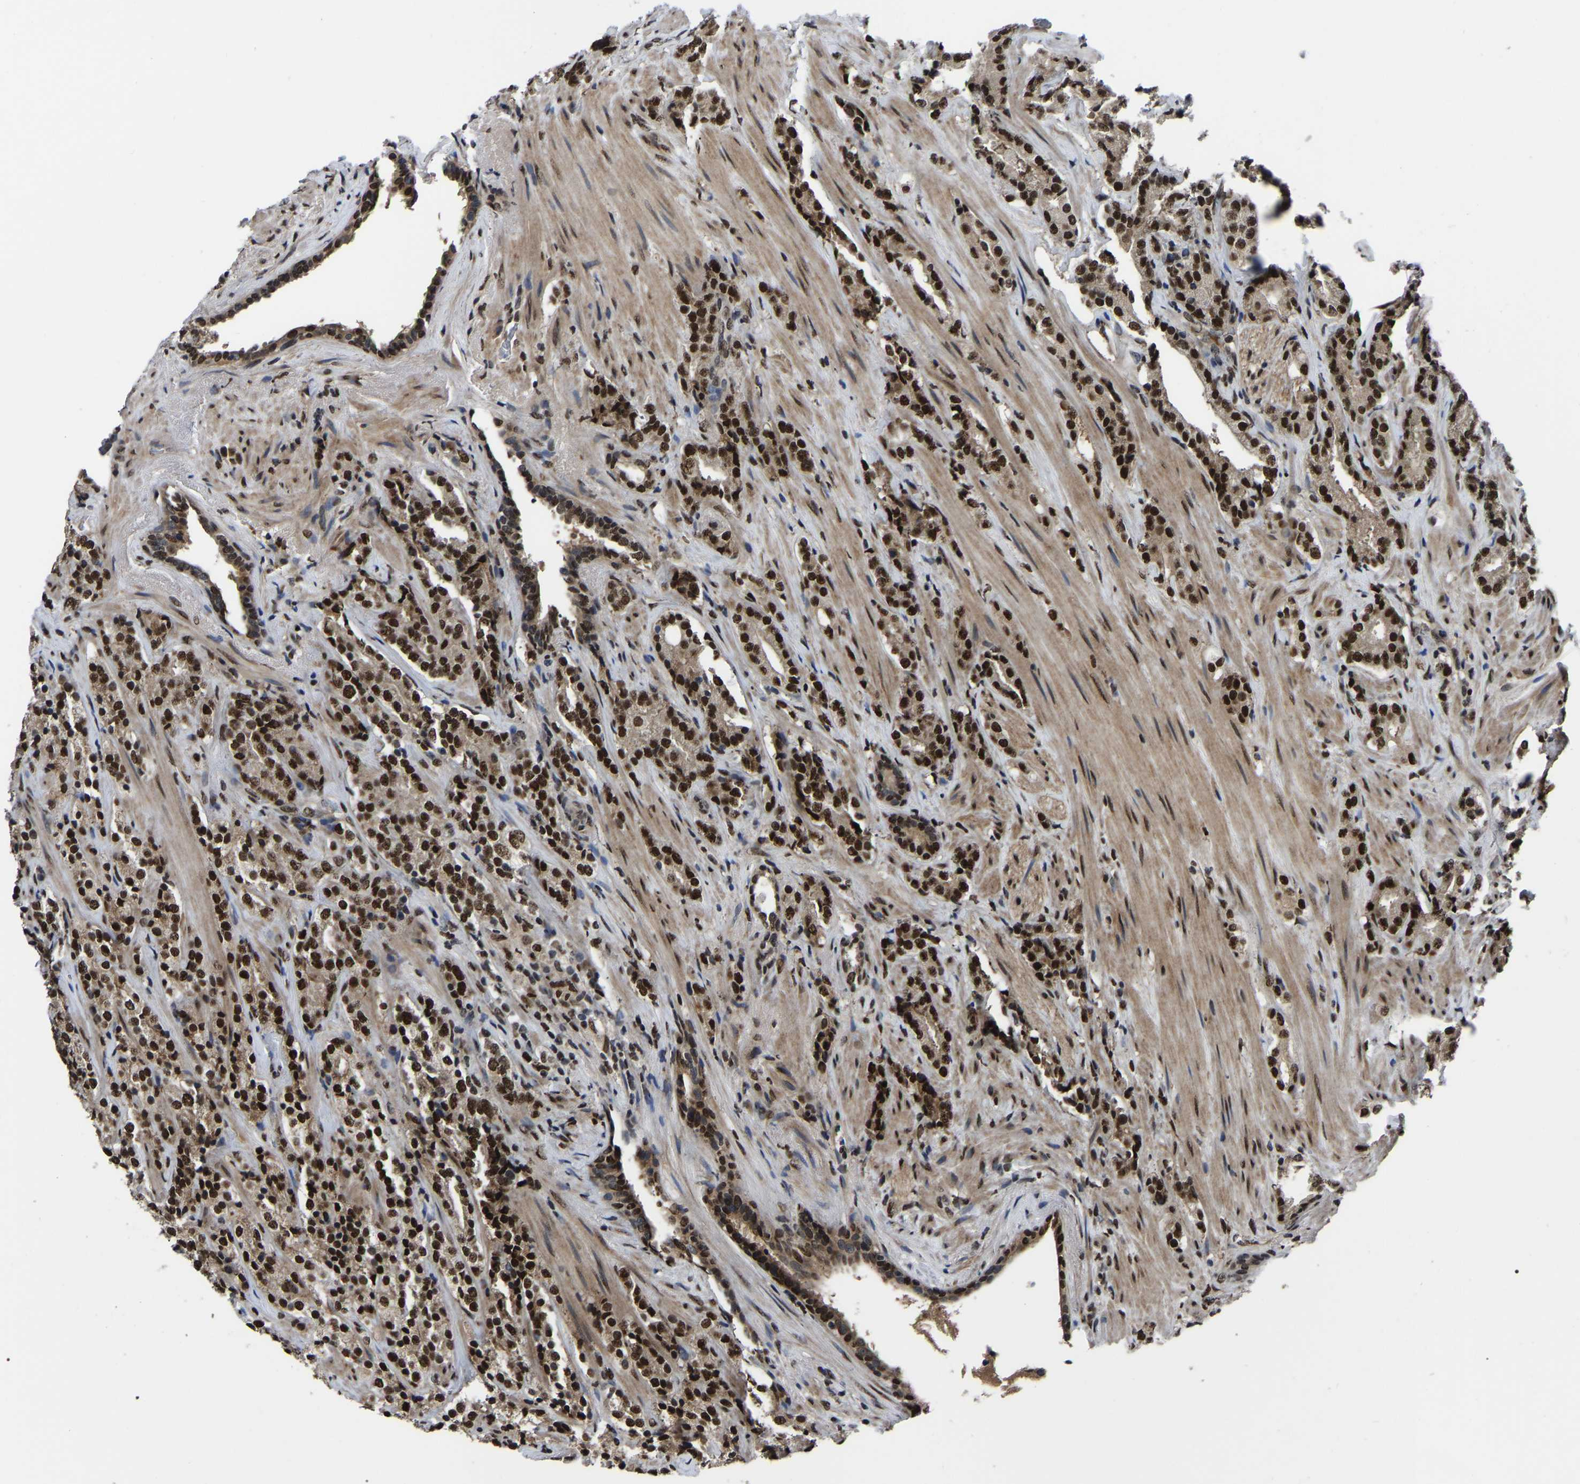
{"staining": {"intensity": "strong", "quantity": ">75%", "location": "nuclear"}, "tissue": "prostate cancer", "cell_type": "Tumor cells", "image_type": "cancer", "snomed": [{"axis": "morphology", "description": "Adenocarcinoma, High grade"}, {"axis": "topography", "description": "Prostate"}], "caption": "Adenocarcinoma (high-grade) (prostate) tissue exhibits strong nuclear staining in about >75% of tumor cells, visualized by immunohistochemistry.", "gene": "TRIM35", "patient": {"sex": "male", "age": 71}}